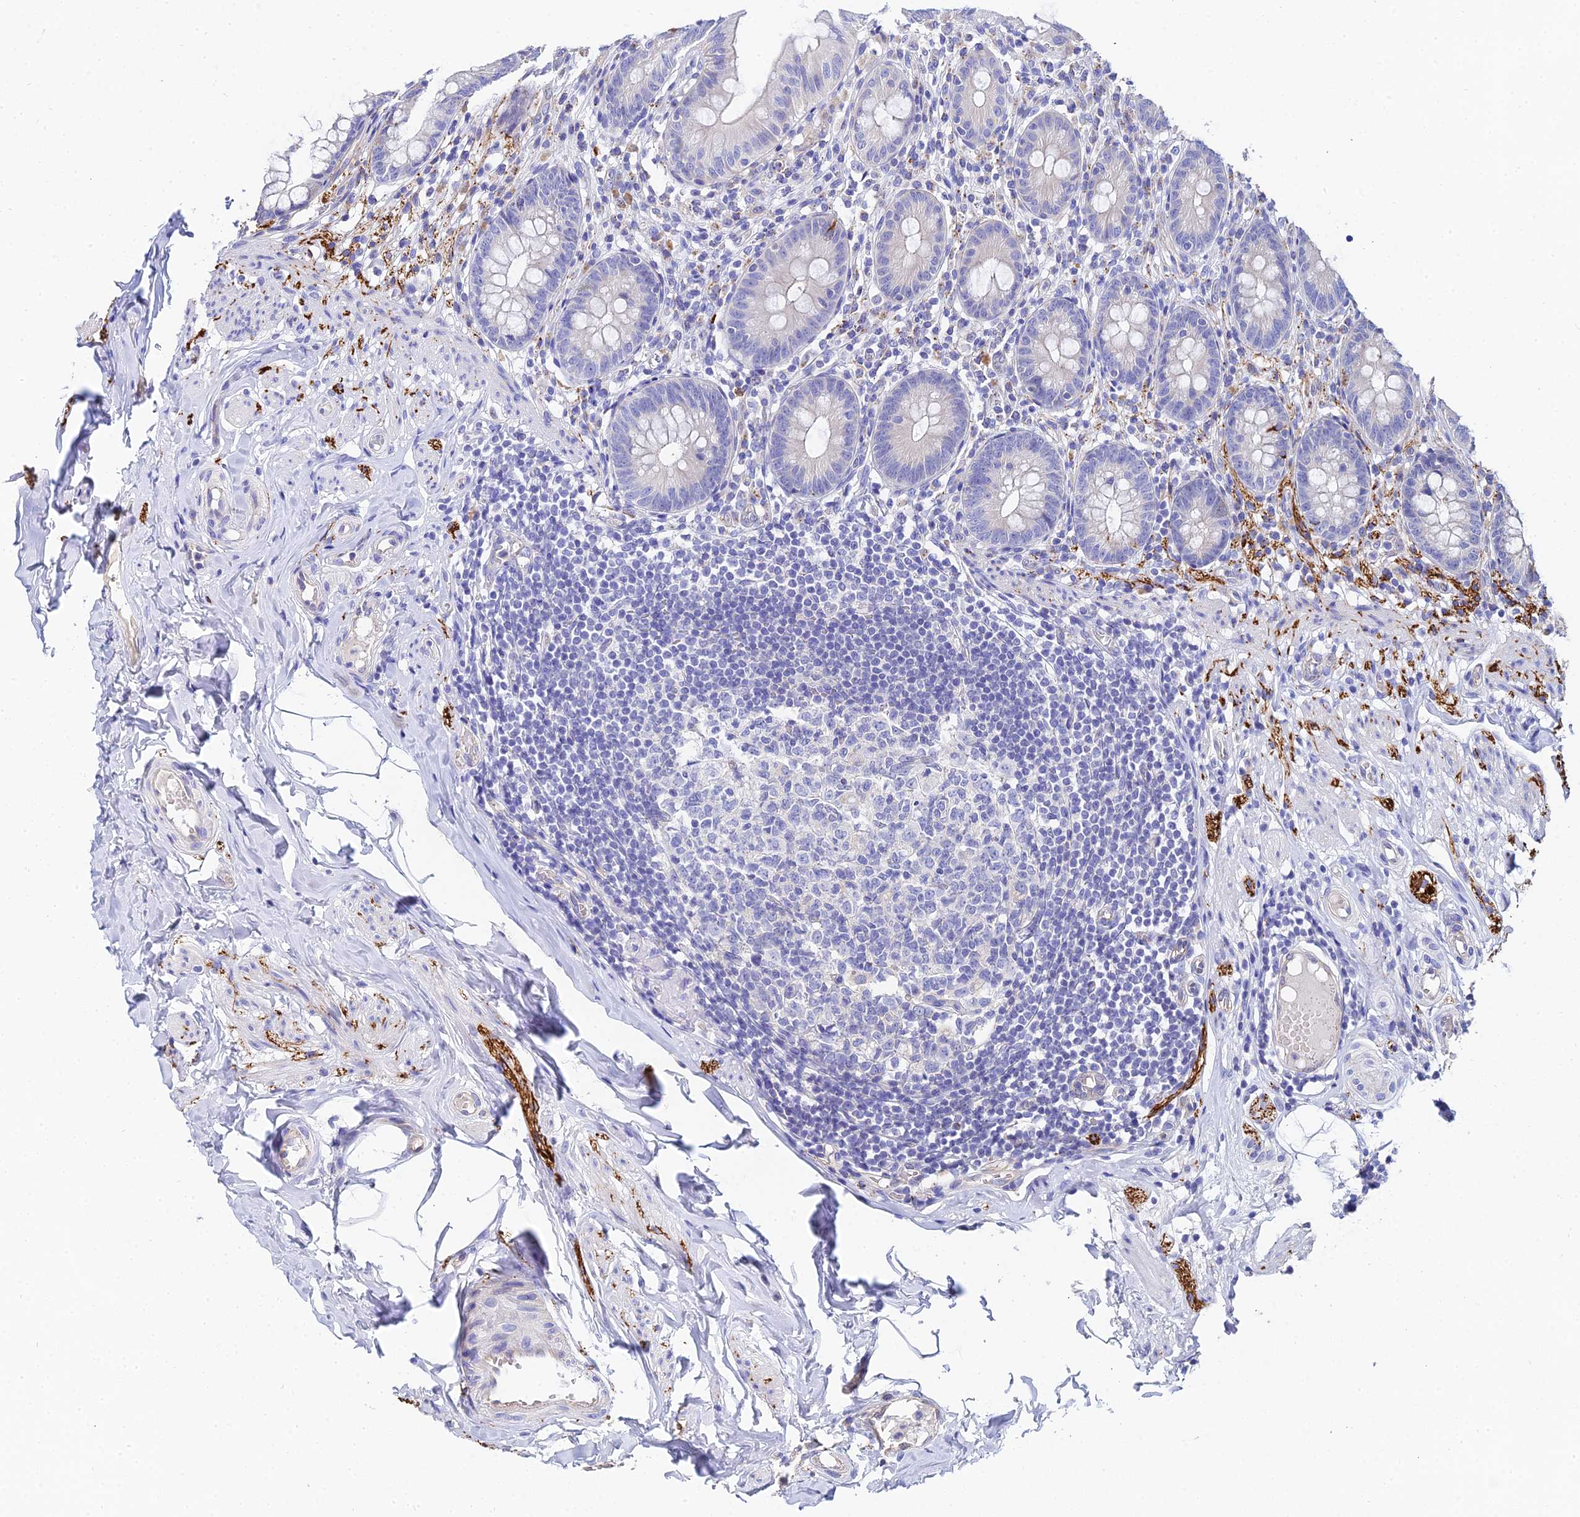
{"staining": {"intensity": "negative", "quantity": "none", "location": "none"}, "tissue": "appendix", "cell_type": "Glandular cells", "image_type": "normal", "snomed": [{"axis": "morphology", "description": "Normal tissue, NOS"}, {"axis": "topography", "description": "Appendix"}], "caption": "High magnification brightfield microscopy of normal appendix stained with DAB (brown) and counterstained with hematoxylin (blue): glandular cells show no significant expression. Nuclei are stained in blue.", "gene": "APOBEC3H", "patient": {"sex": "male", "age": 55}}